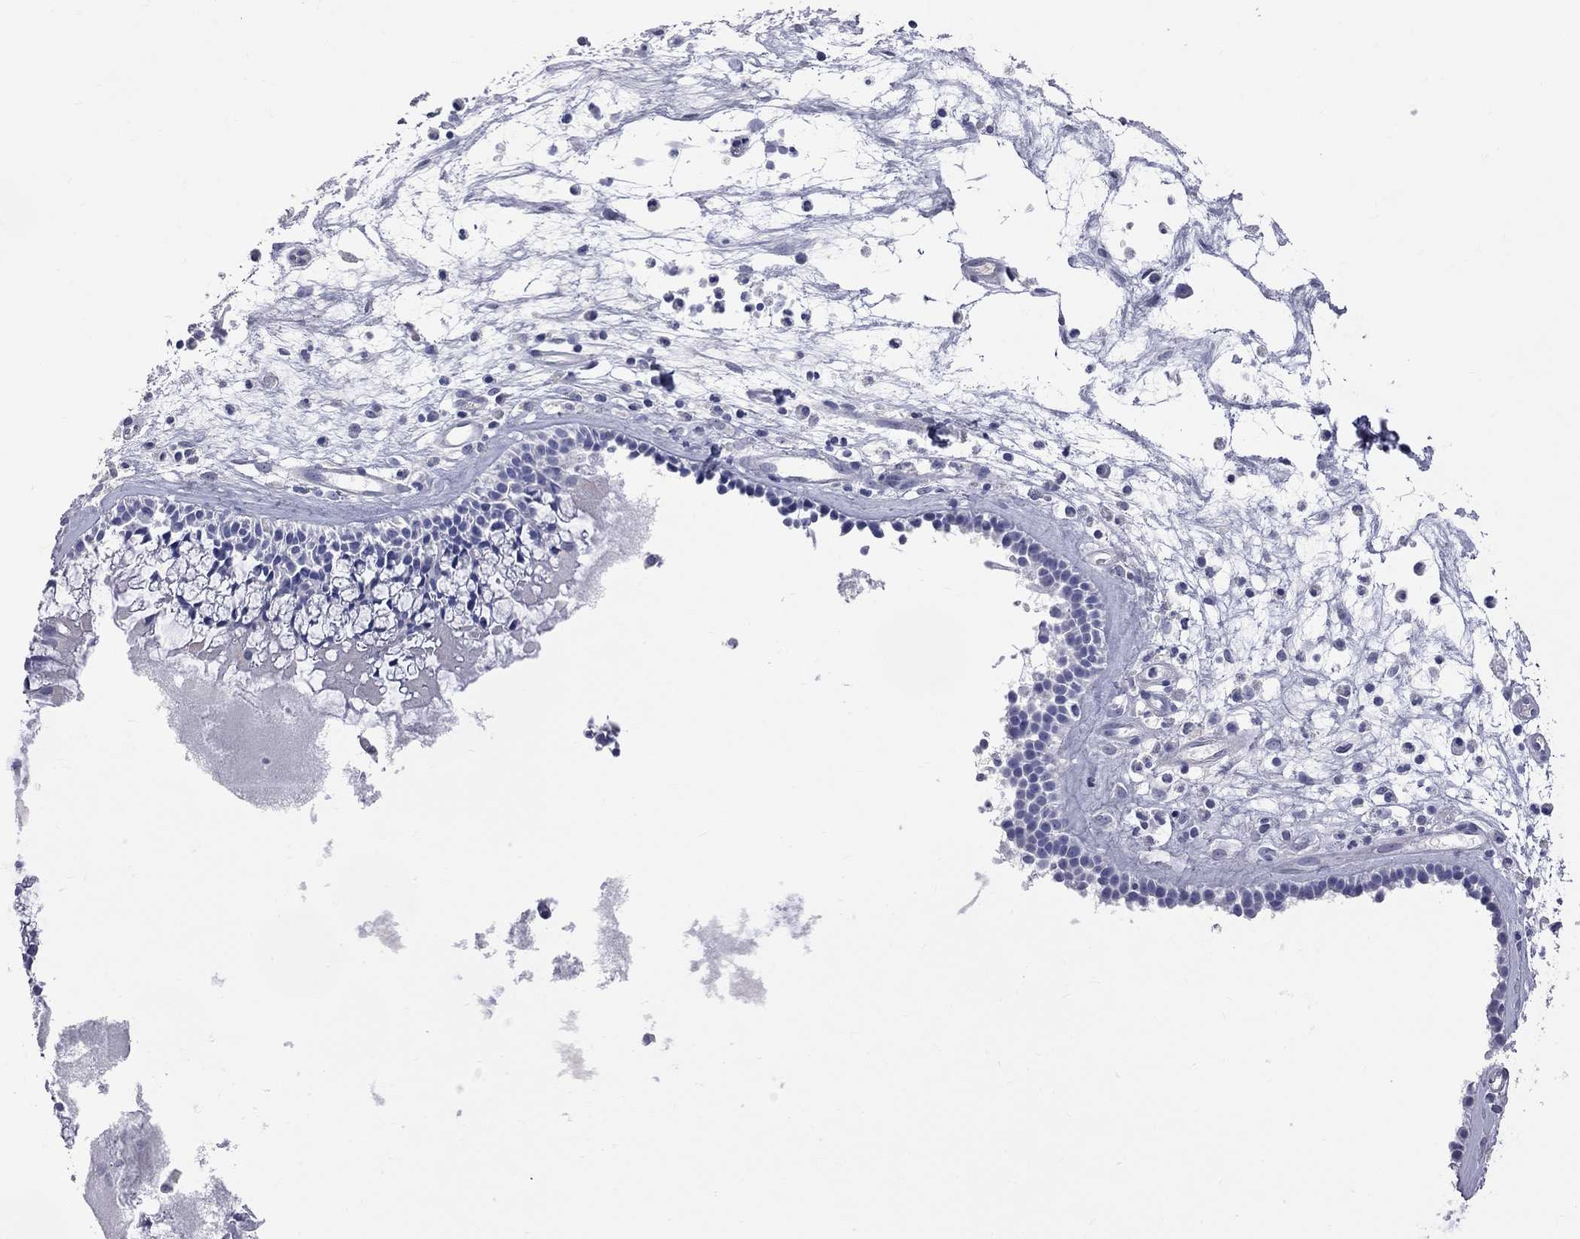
{"staining": {"intensity": "negative", "quantity": "none", "location": "none"}, "tissue": "nasopharynx", "cell_type": "Respiratory epithelial cells", "image_type": "normal", "snomed": [{"axis": "morphology", "description": "Normal tissue, NOS"}, {"axis": "topography", "description": "Nasopharynx"}], "caption": "Immunohistochemical staining of benign human nasopharynx displays no significant expression in respiratory epithelial cells.", "gene": "KCND2", "patient": {"sex": "female", "age": 47}}